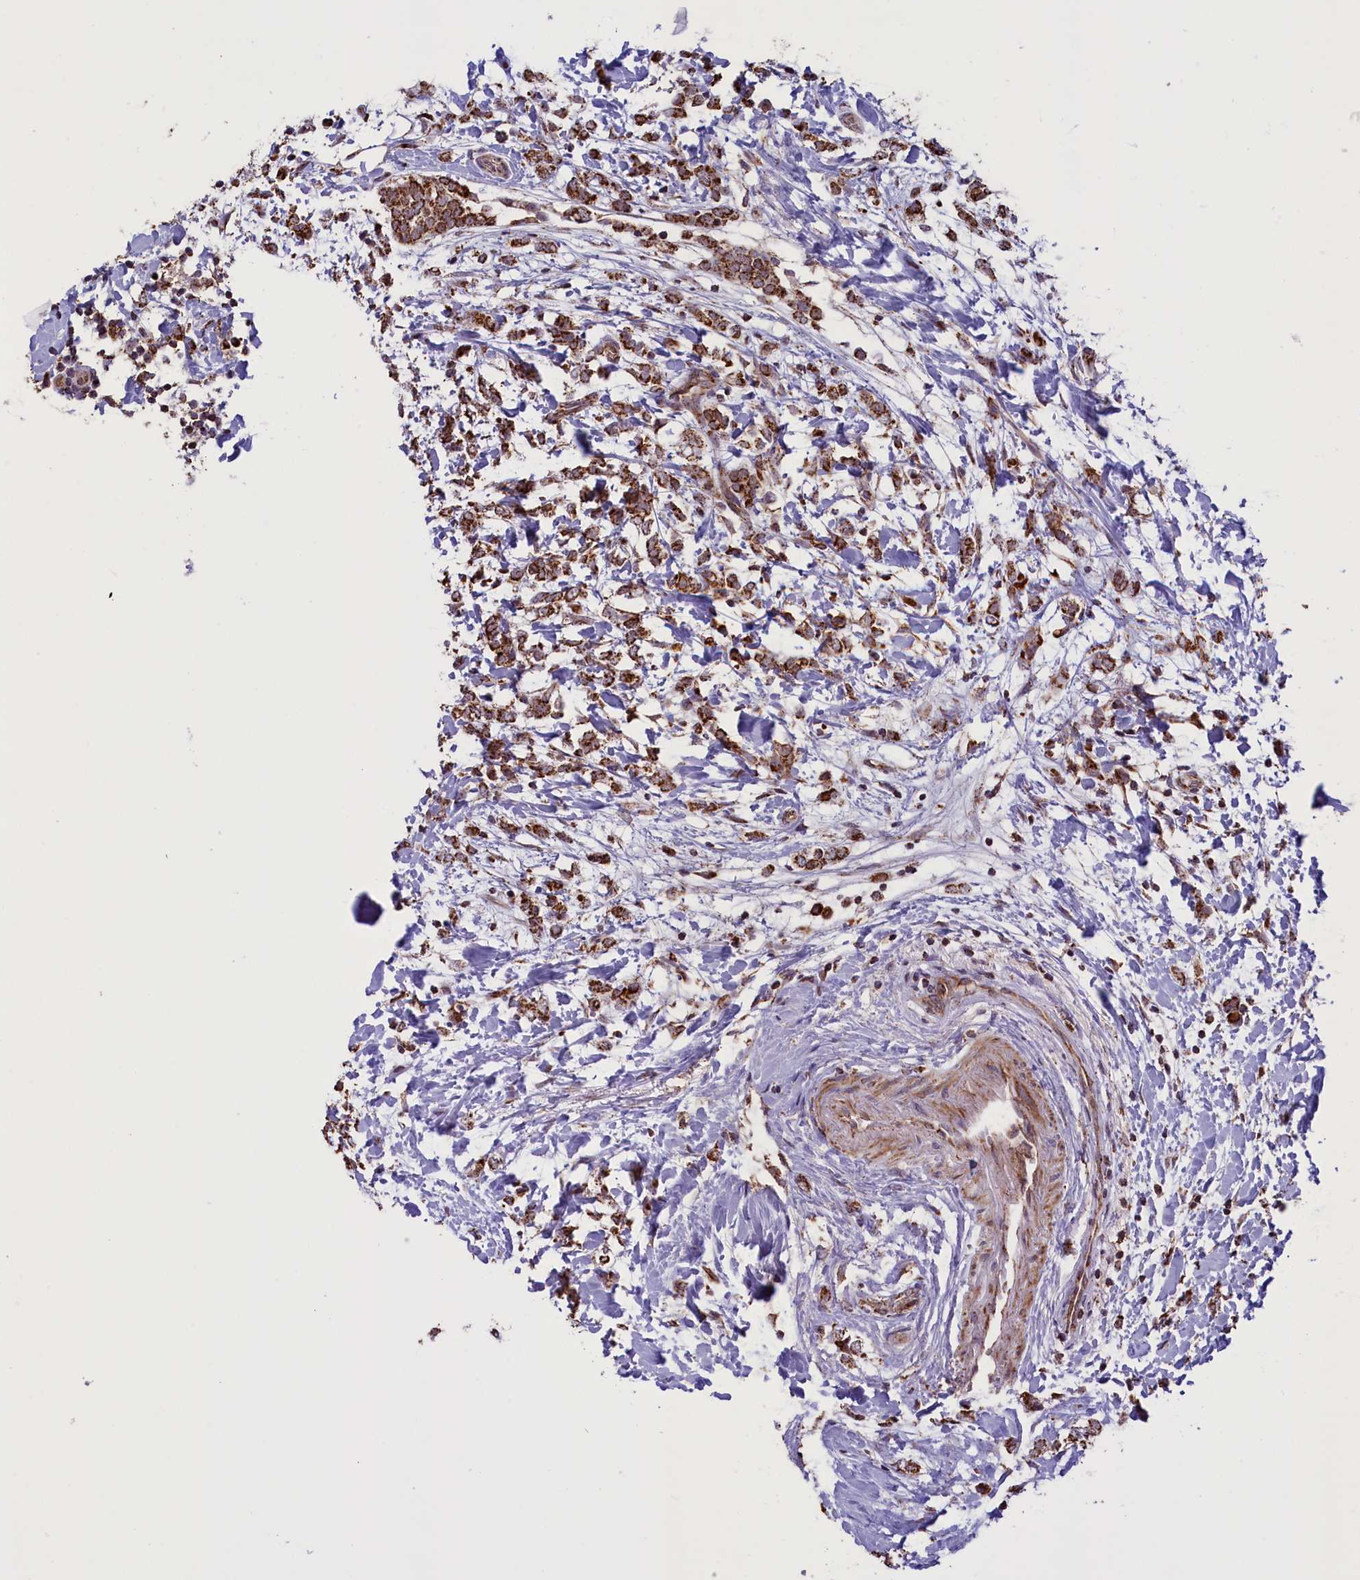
{"staining": {"intensity": "strong", "quantity": ">75%", "location": "cytoplasmic/membranous"}, "tissue": "breast cancer", "cell_type": "Tumor cells", "image_type": "cancer", "snomed": [{"axis": "morphology", "description": "Normal tissue, NOS"}, {"axis": "morphology", "description": "Lobular carcinoma"}, {"axis": "topography", "description": "Breast"}], "caption": "The micrograph demonstrates a brown stain indicating the presence of a protein in the cytoplasmic/membranous of tumor cells in lobular carcinoma (breast).", "gene": "GLRX5", "patient": {"sex": "female", "age": 47}}